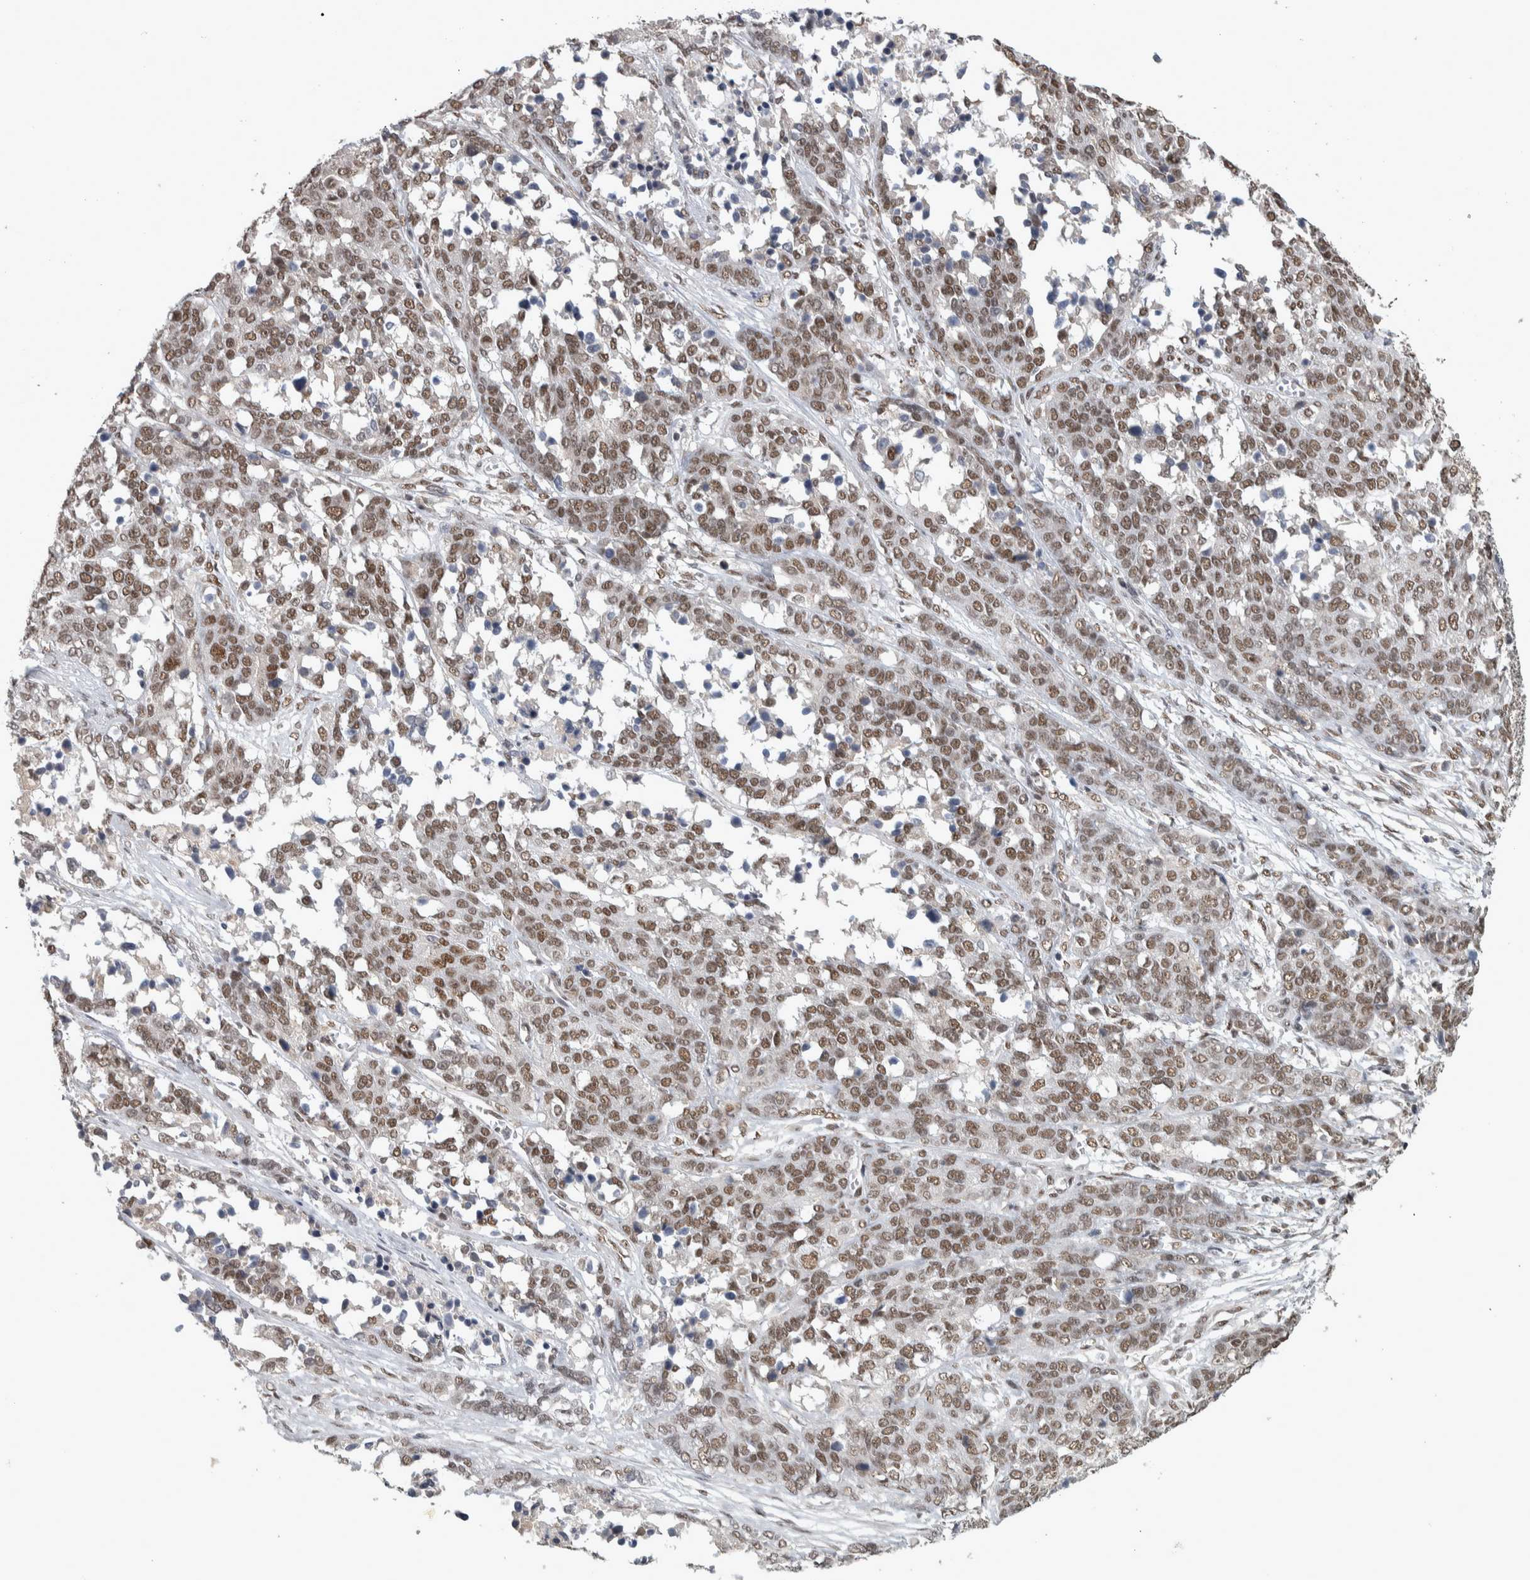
{"staining": {"intensity": "moderate", "quantity": ">75%", "location": "nuclear"}, "tissue": "ovarian cancer", "cell_type": "Tumor cells", "image_type": "cancer", "snomed": [{"axis": "morphology", "description": "Cystadenocarcinoma, serous, NOS"}, {"axis": "topography", "description": "Ovary"}], "caption": "Ovarian cancer stained with a protein marker shows moderate staining in tumor cells.", "gene": "DDX42", "patient": {"sex": "female", "age": 44}}